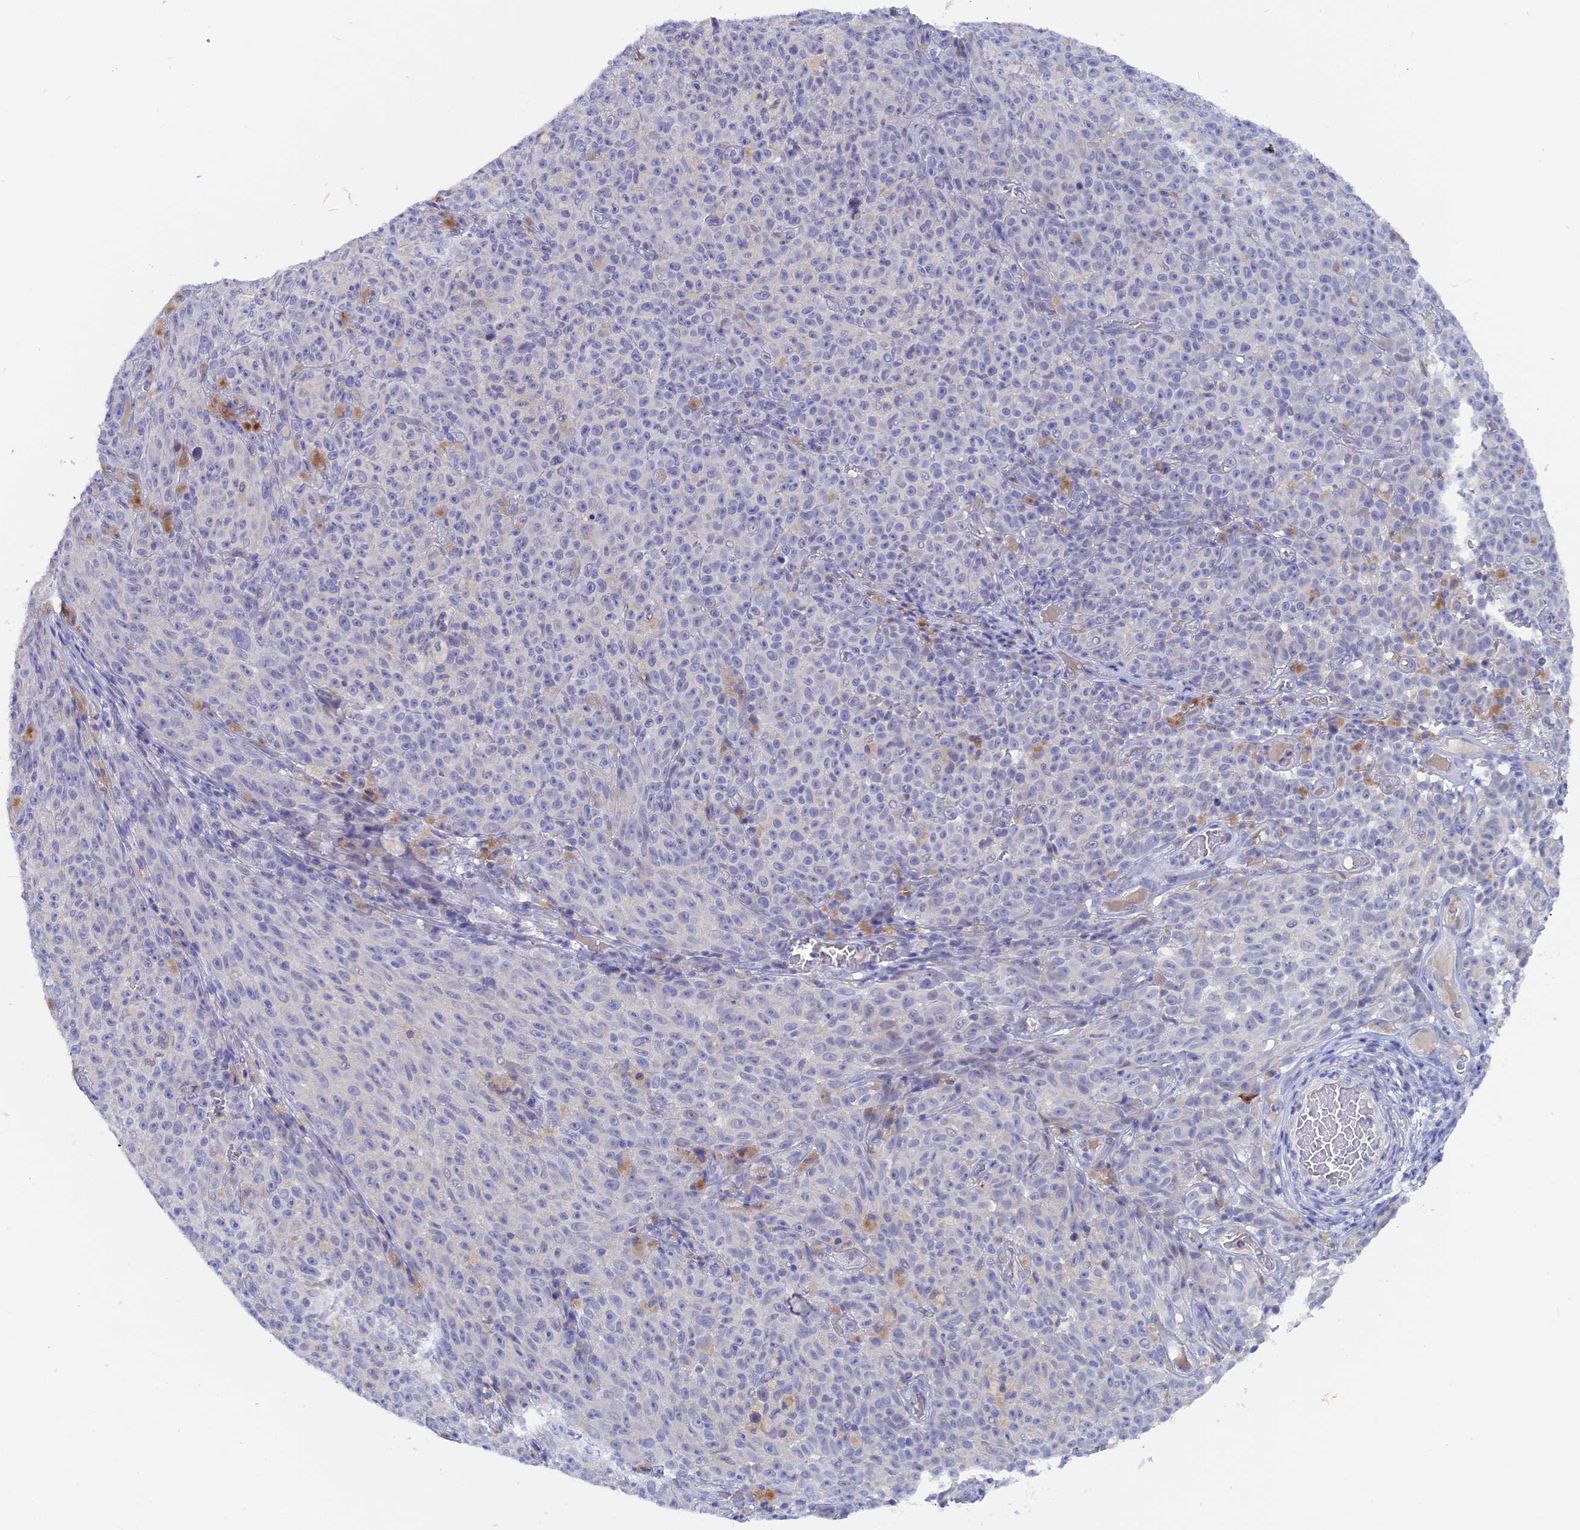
{"staining": {"intensity": "negative", "quantity": "none", "location": "none"}, "tissue": "melanoma", "cell_type": "Tumor cells", "image_type": "cancer", "snomed": [{"axis": "morphology", "description": "Malignant melanoma, NOS"}, {"axis": "topography", "description": "Skin"}], "caption": "There is no significant positivity in tumor cells of melanoma.", "gene": "DACT3", "patient": {"sex": "female", "age": 82}}